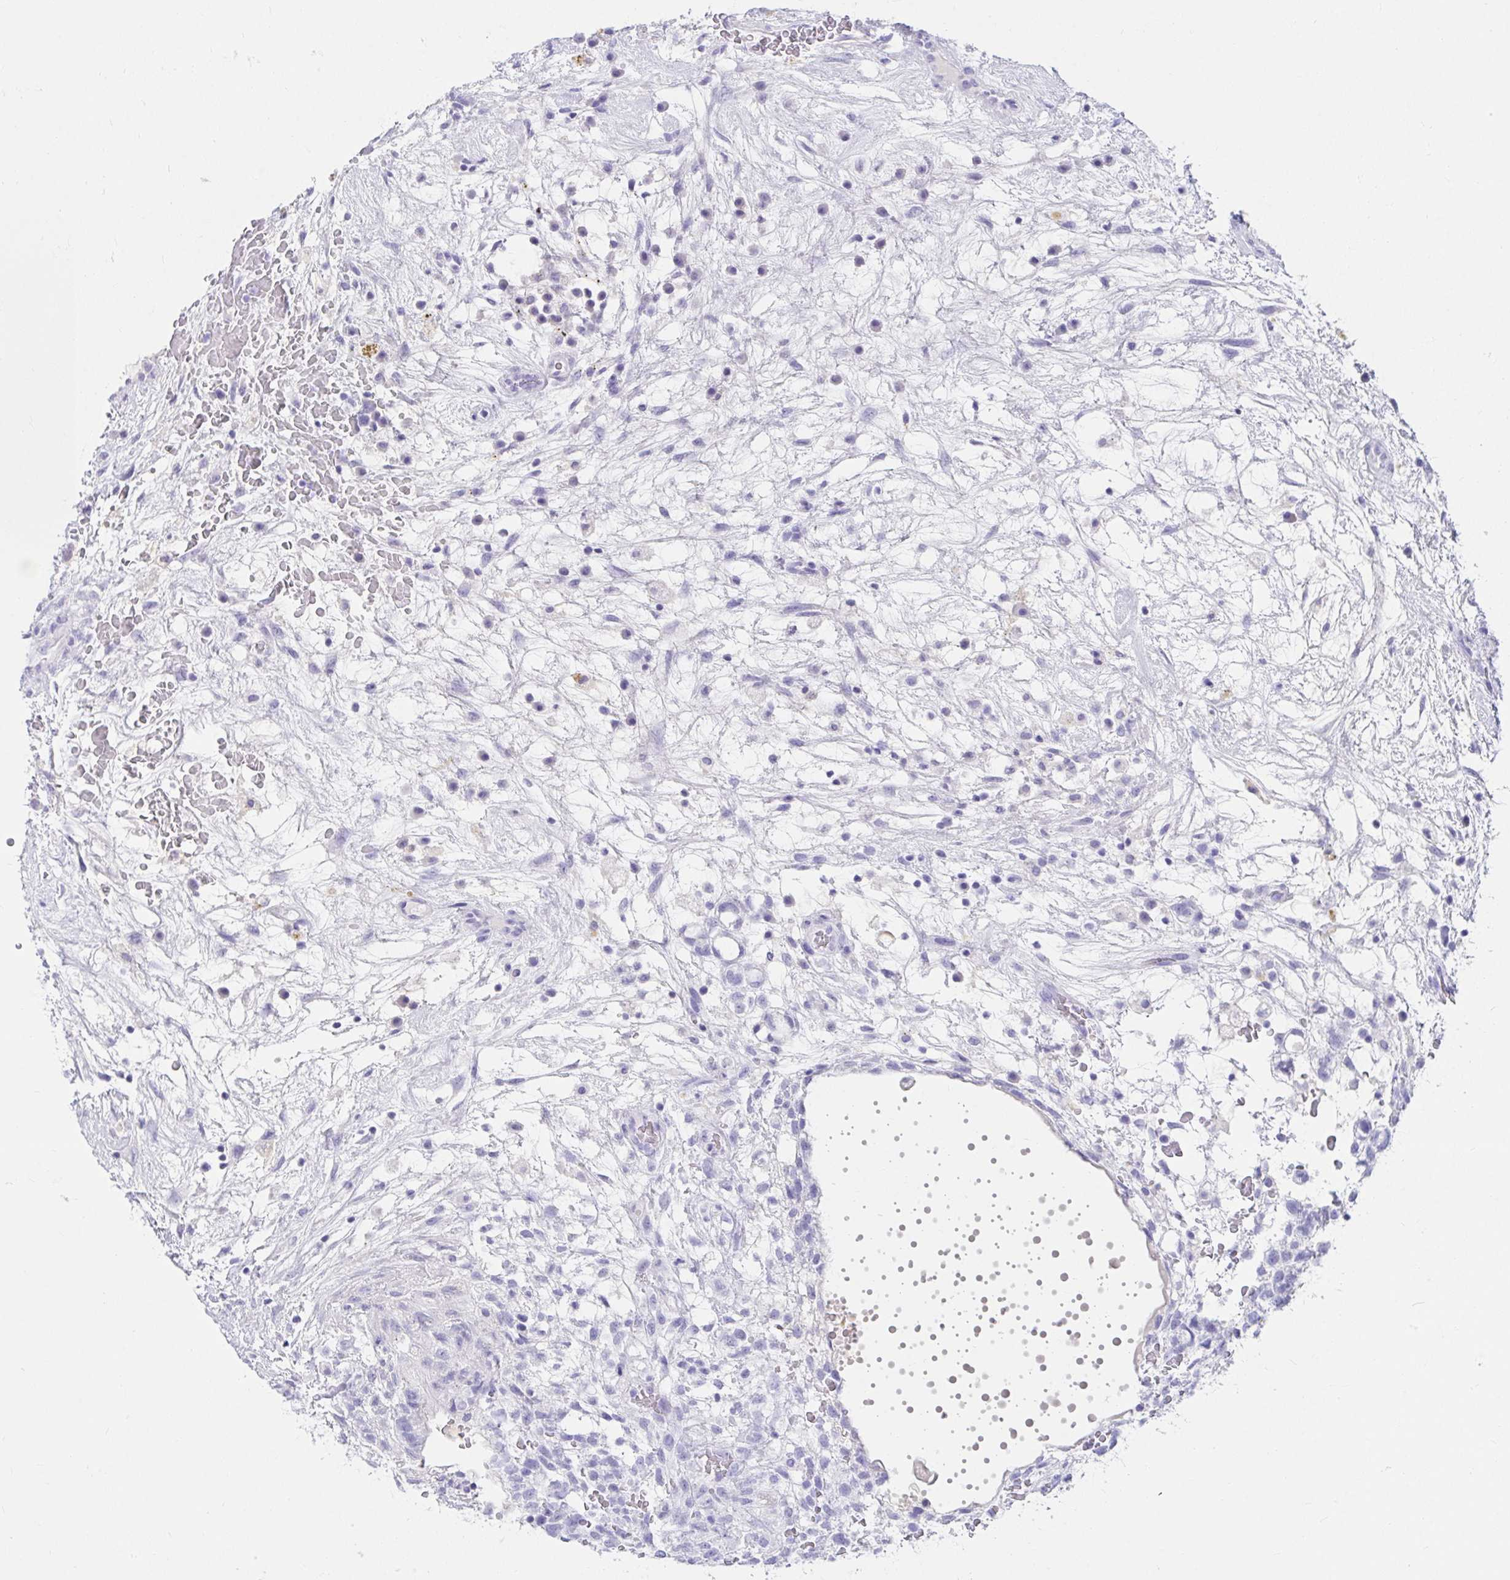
{"staining": {"intensity": "negative", "quantity": "none", "location": "none"}, "tissue": "testis cancer", "cell_type": "Tumor cells", "image_type": "cancer", "snomed": [{"axis": "morphology", "description": "Normal tissue, NOS"}, {"axis": "morphology", "description": "Carcinoma, Embryonal, NOS"}, {"axis": "topography", "description": "Testis"}], "caption": "Immunohistochemical staining of human embryonal carcinoma (testis) shows no significant positivity in tumor cells.", "gene": "DPEP3", "patient": {"sex": "male", "age": 32}}